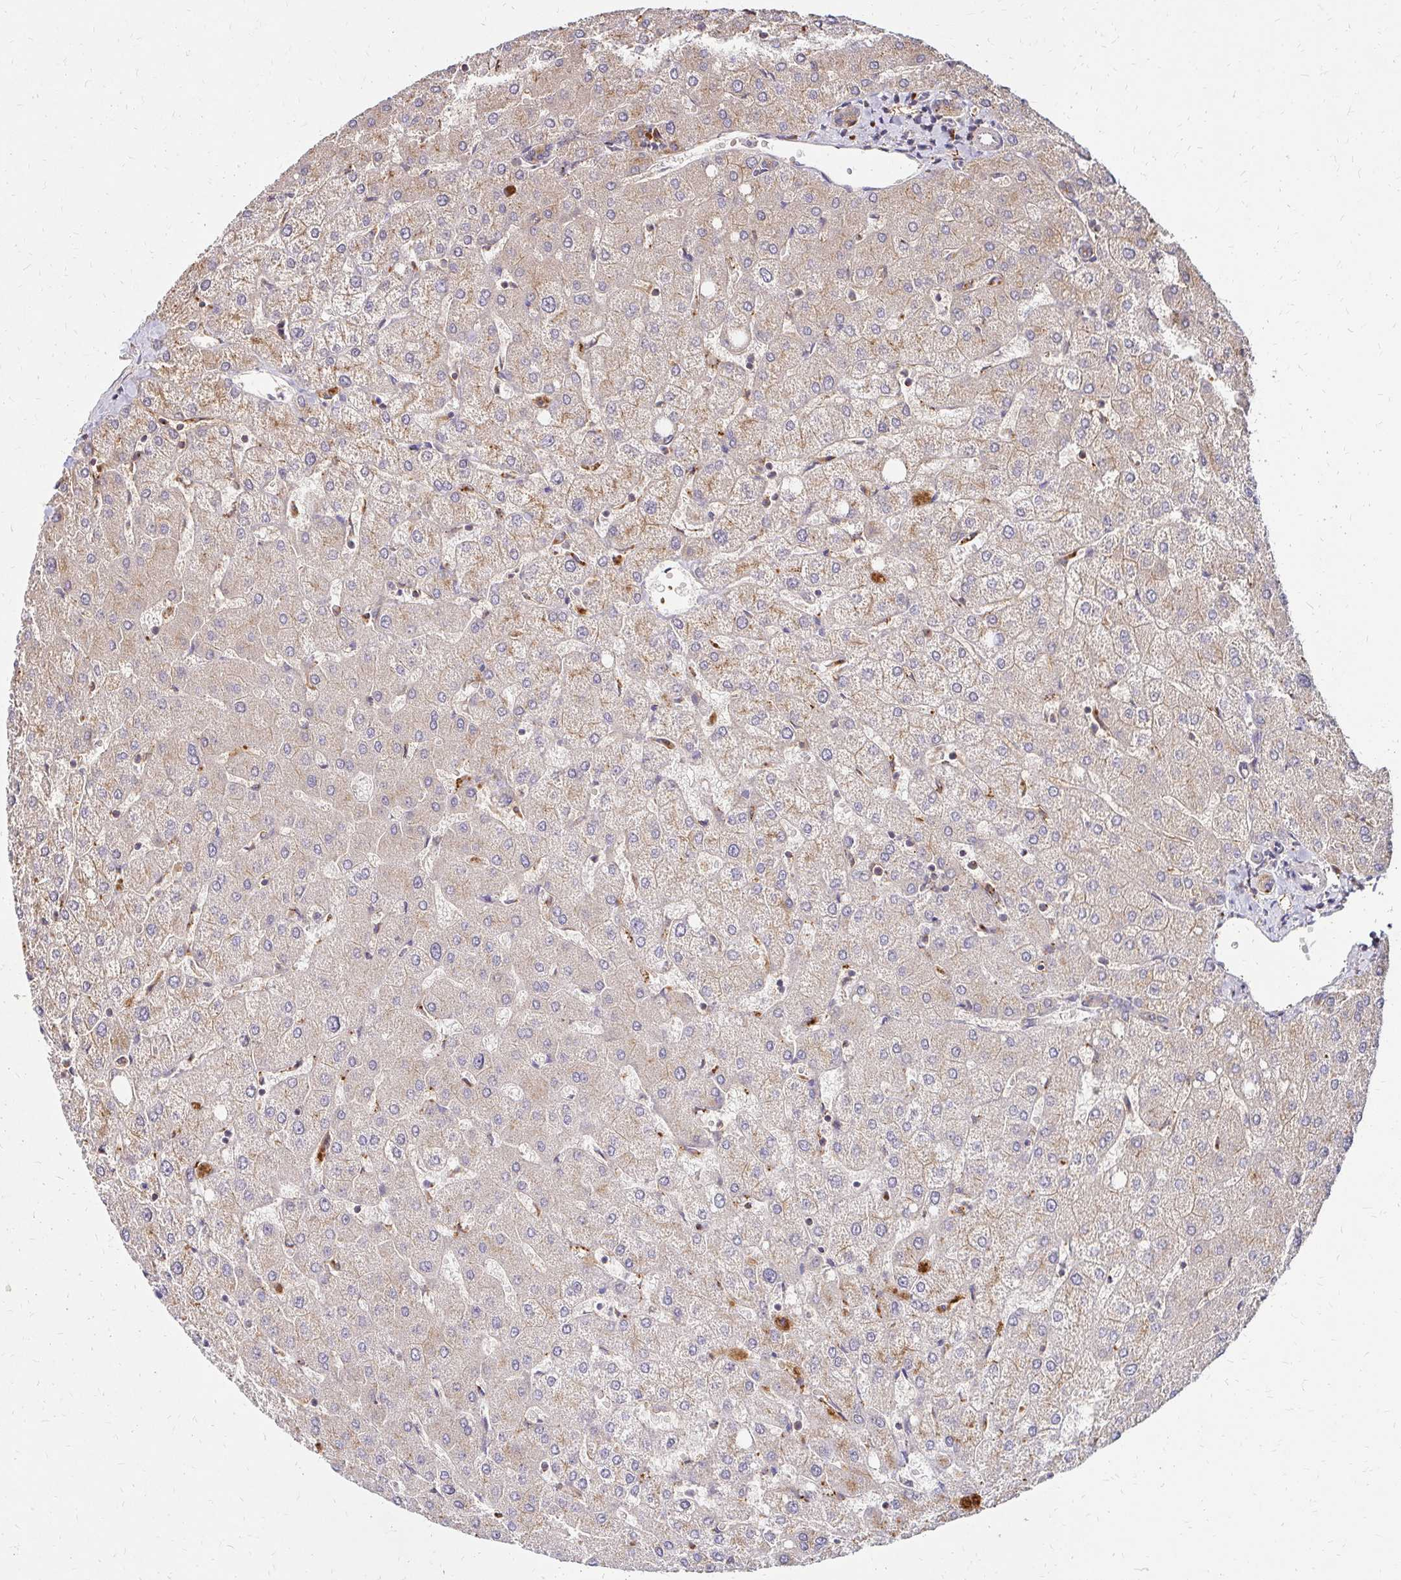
{"staining": {"intensity": "weak", "quantity": "25%-75%", "location": "cytoplasmic/membranous"}, "tissue": "liver", "cell_type": "Cholangiocytes", "image_type": "normal", "snomed": [{"axis": "morphology", "description": "Normal tissue, NOS"}, {"axis": "topography", "description": "Liver"}], "caption": "Liver stained with DAB (3,3'-diaminobenzidine) immunohistochemistry exhibits low levels of weak cytoplasmic/membranous positivity in about 25%-75% of cholangiocytes.", "gene": "IDUA", "patient": {"sex": "female", "age": 54}}